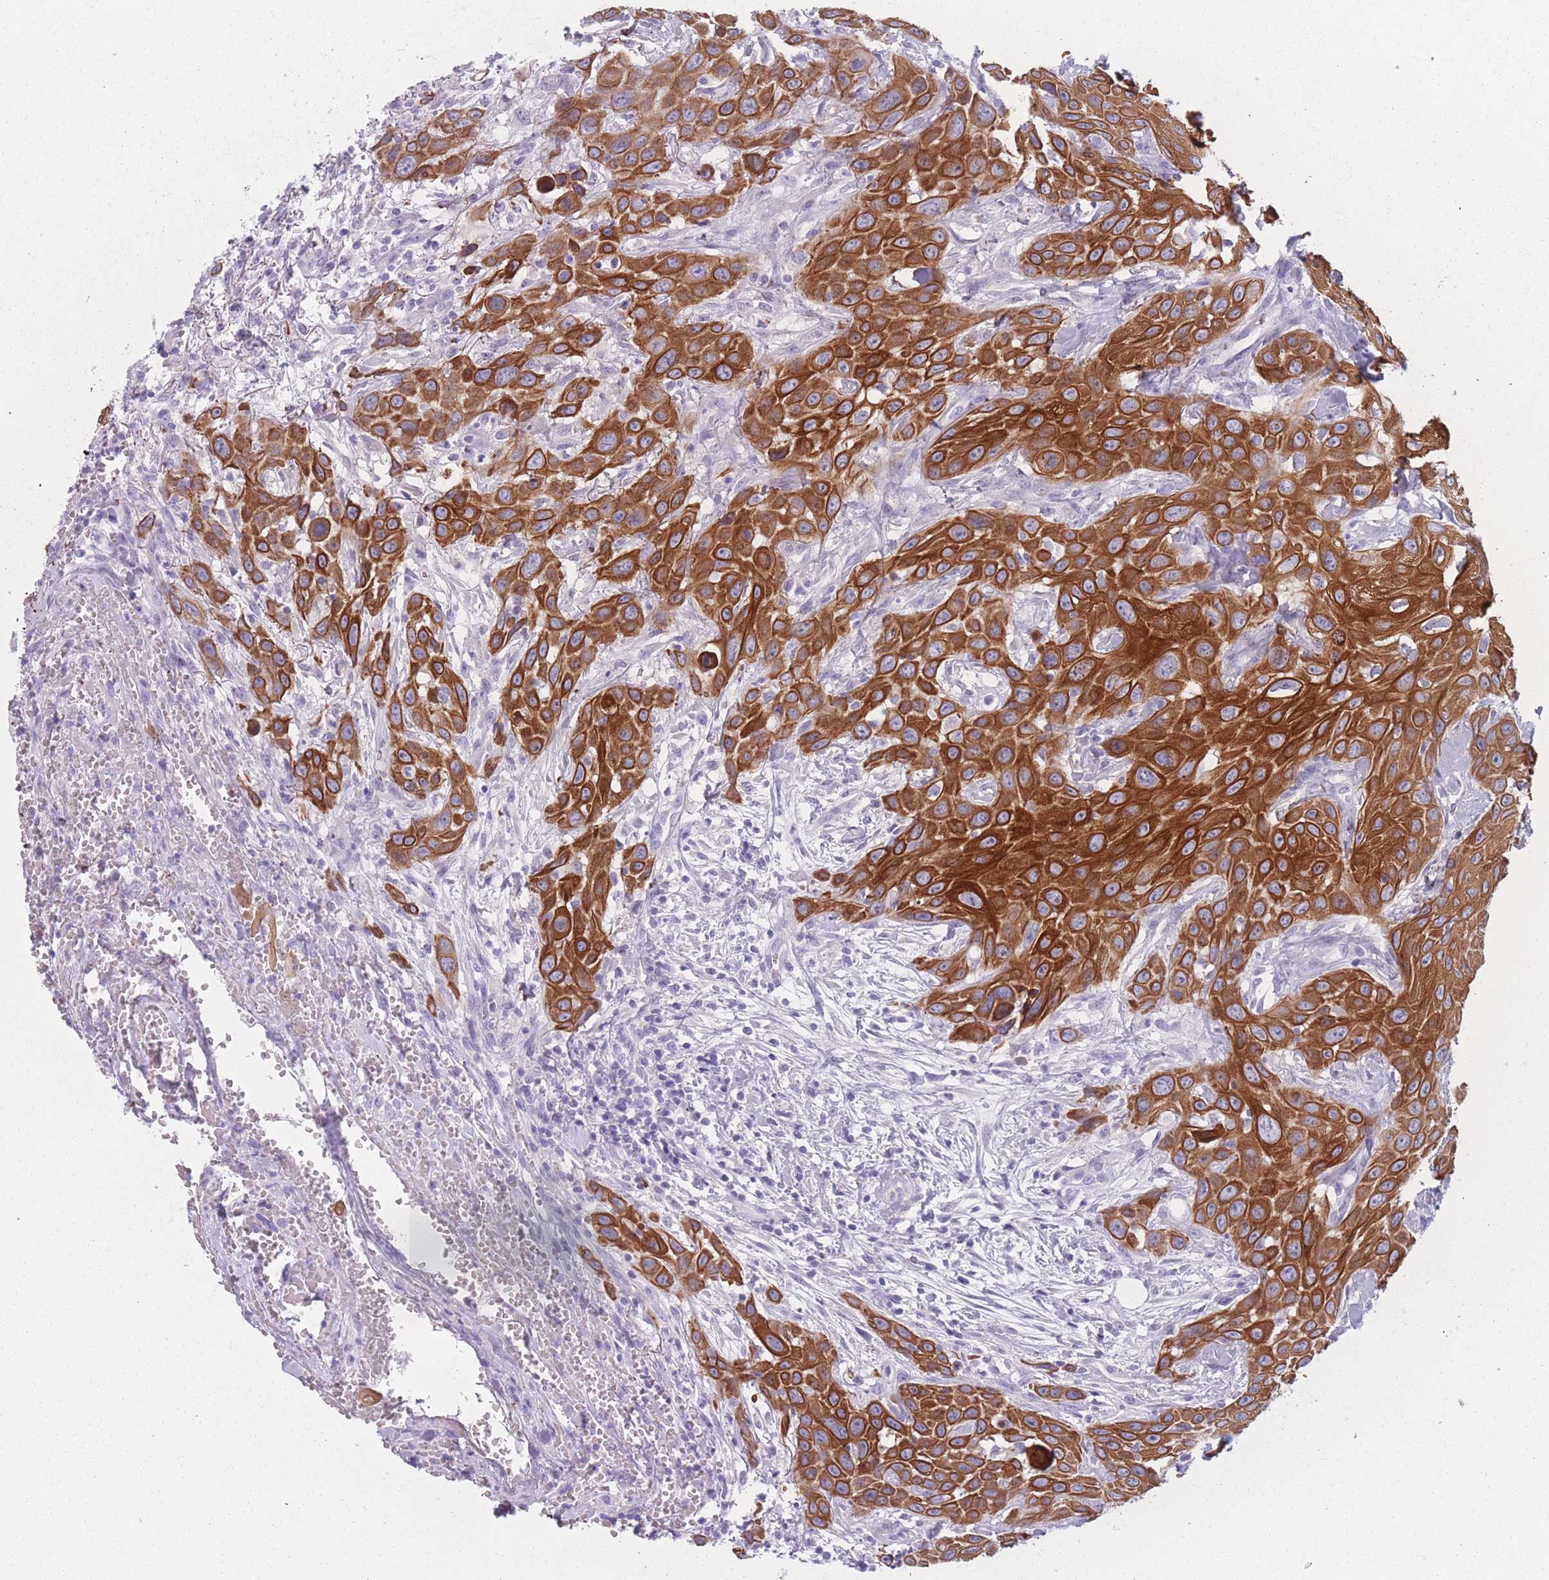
{"staining": {"intensity": "strong", "quantity": ">75%", "location": "cytoplasmic/membranous"}, "tissue": "head and neck cancer", "cell_type": "Tumor cells", "image_type": "cancer", "snomed": [{"axis": "morphology", "description": "Squamous cell carcinoma, NOS"}, {"axis": "topography", "description": "Head-Neck"}], "caption": "The photomicrograph demonstrates staining of head and neck squamous cell carcinoma, revealing strong cytoplasmic/membranous protein expression (brown color) within tumor cells.", "gene": "PPFIA3", "patient": {"sex": "male", "age": 81}}